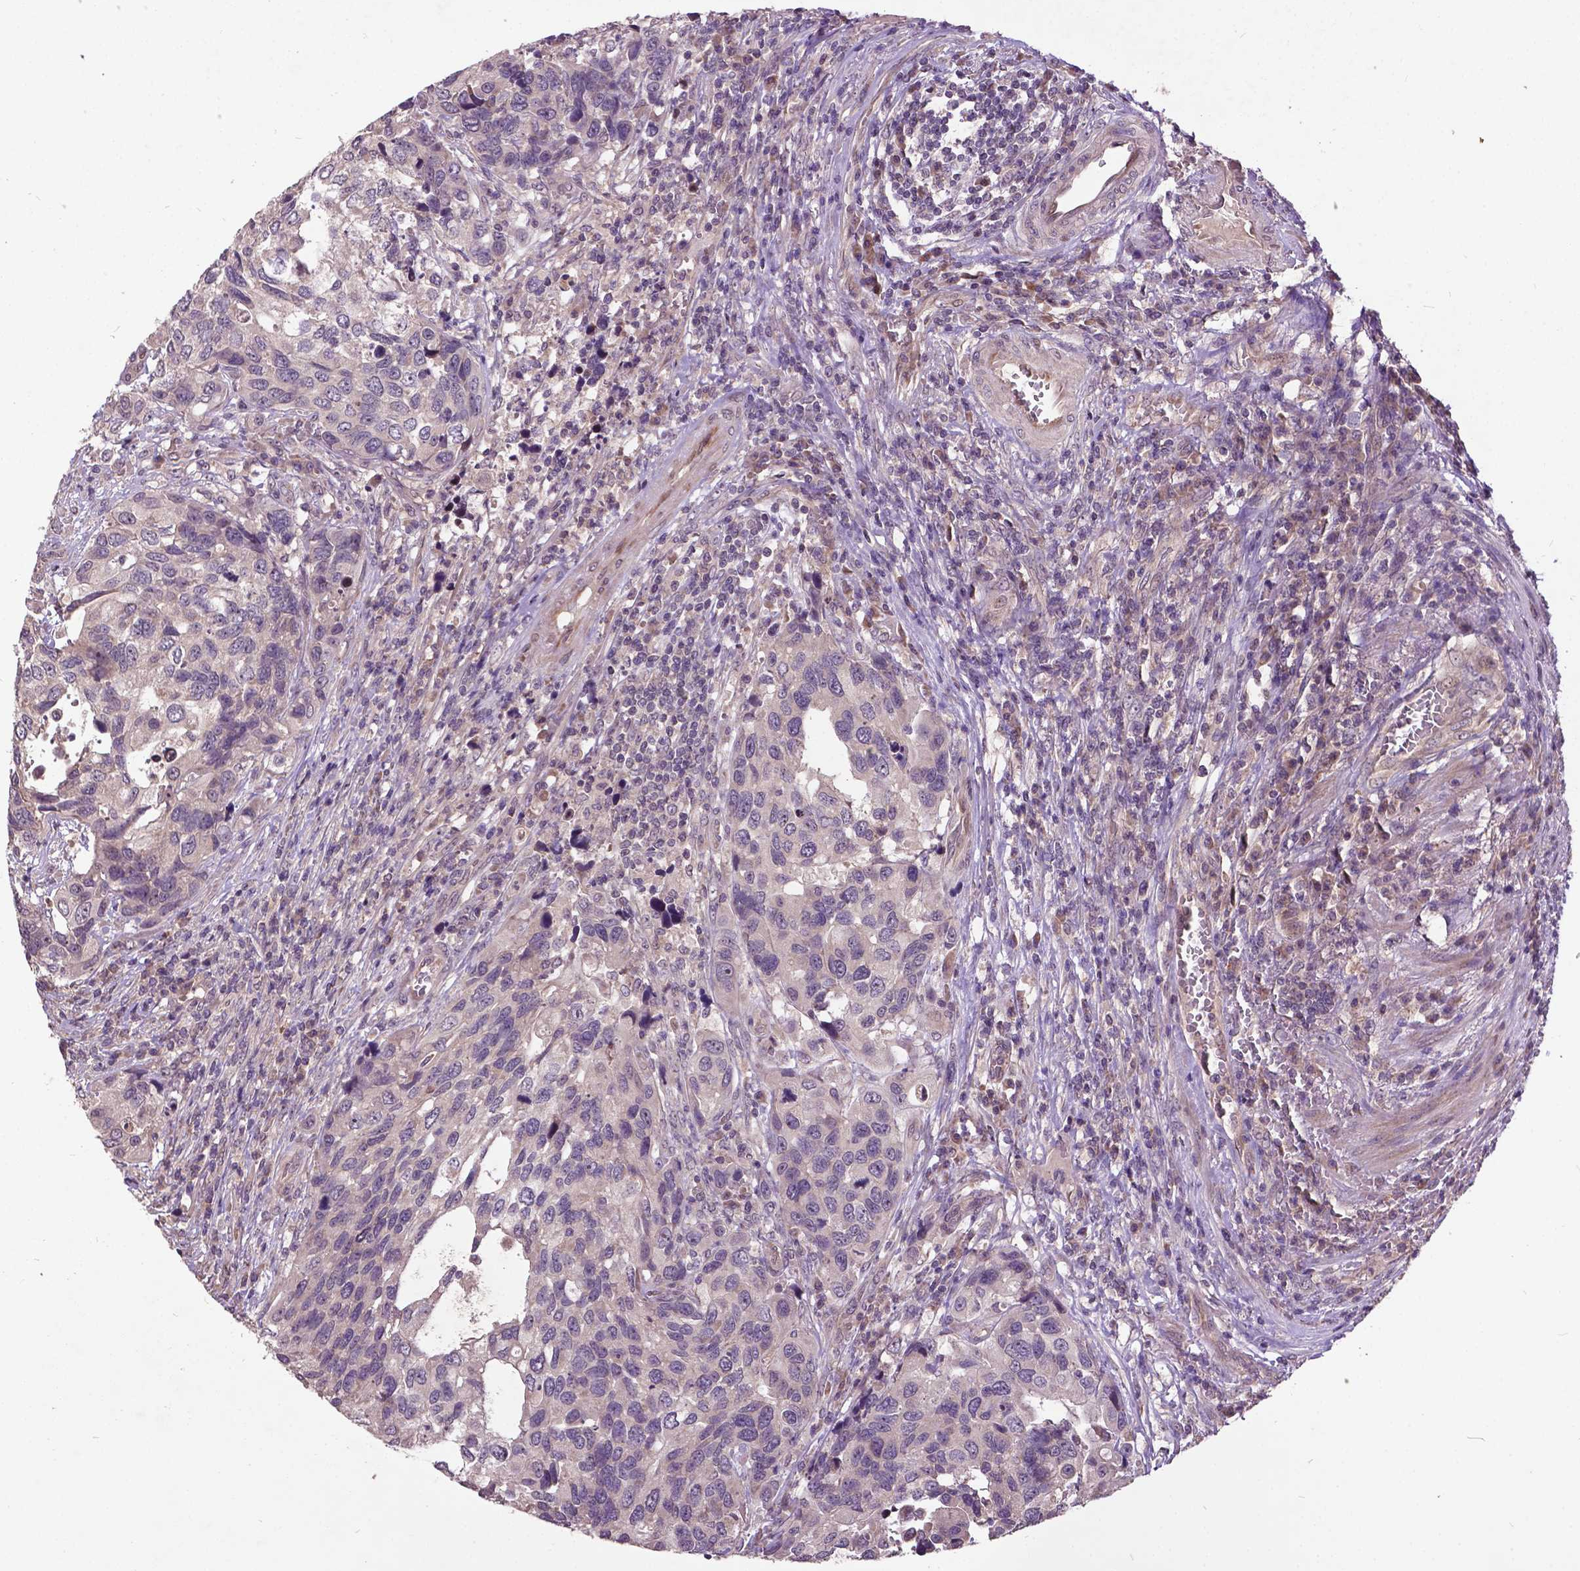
{"staining": {"intensity": "negative", "quantity": "none", "location": "none"}, "tissue": "urothelial cancer", "cell_type": "Tumor cells", "image_type": "cancer", "snomed": [{"axis": "morphology", "description": "Urothelial carcinoma, High grade"}, {"axis": "topography", "description": "Urinary bladder"}], "caption": "Immunohistochemical staining of human urothelial cancer exhibits no significant expression in tumor cells.", "gene": "AP1S3", "patient": {"sex": "male", "age": 60}}